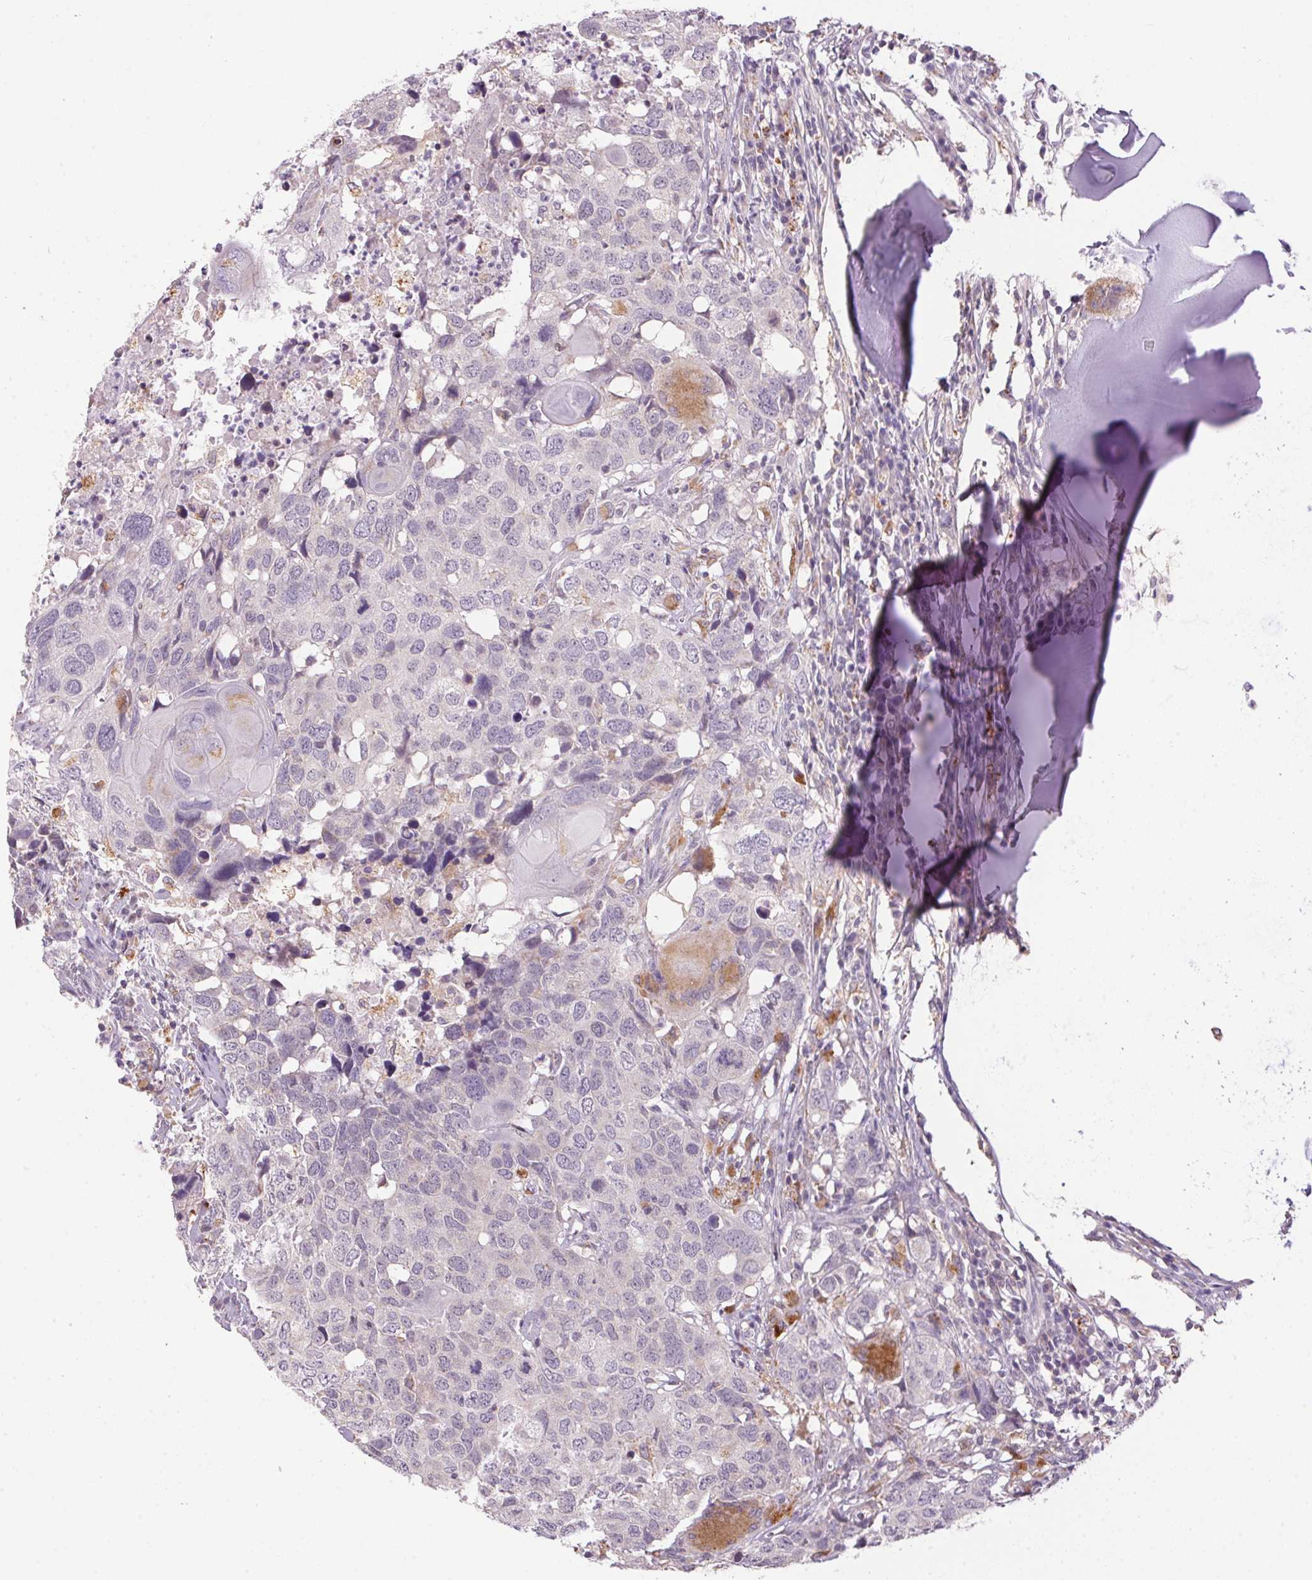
{"staining": {"intensity": "negative", "quantity": "none", "location": "none"}, "tissue": "head and neck cancer", "cell_type": "Tumor cells", "image_type": "cancer", "snomed": [{"axis": "morphology", "description": "Normal tissue, NOS"}, {"axis": "morphology", "description": "Squamous cell carcinoma, NOS"}, {"axis": "topography", "description": "Skeletal muscle"}, {"axis": "topography", "description": "Vascular tissue"}, {"axis": "topography", "description": "Peripheral nerve tissue"}, {"axis": "topography", "description": "Head-Neck"}], "caption": "An immunohistochemistry image of head and neck cancer (squamous cell carcinoma) is shown. There is no staining in tumor cells of head and neck cancer (squamous cell carcinoma). (DAB (3,3'-diaminobenzidine) immunohistochemistry, high magnification).", "gene": "ADH5", "patient": {"sex": "male", "age": 66}}